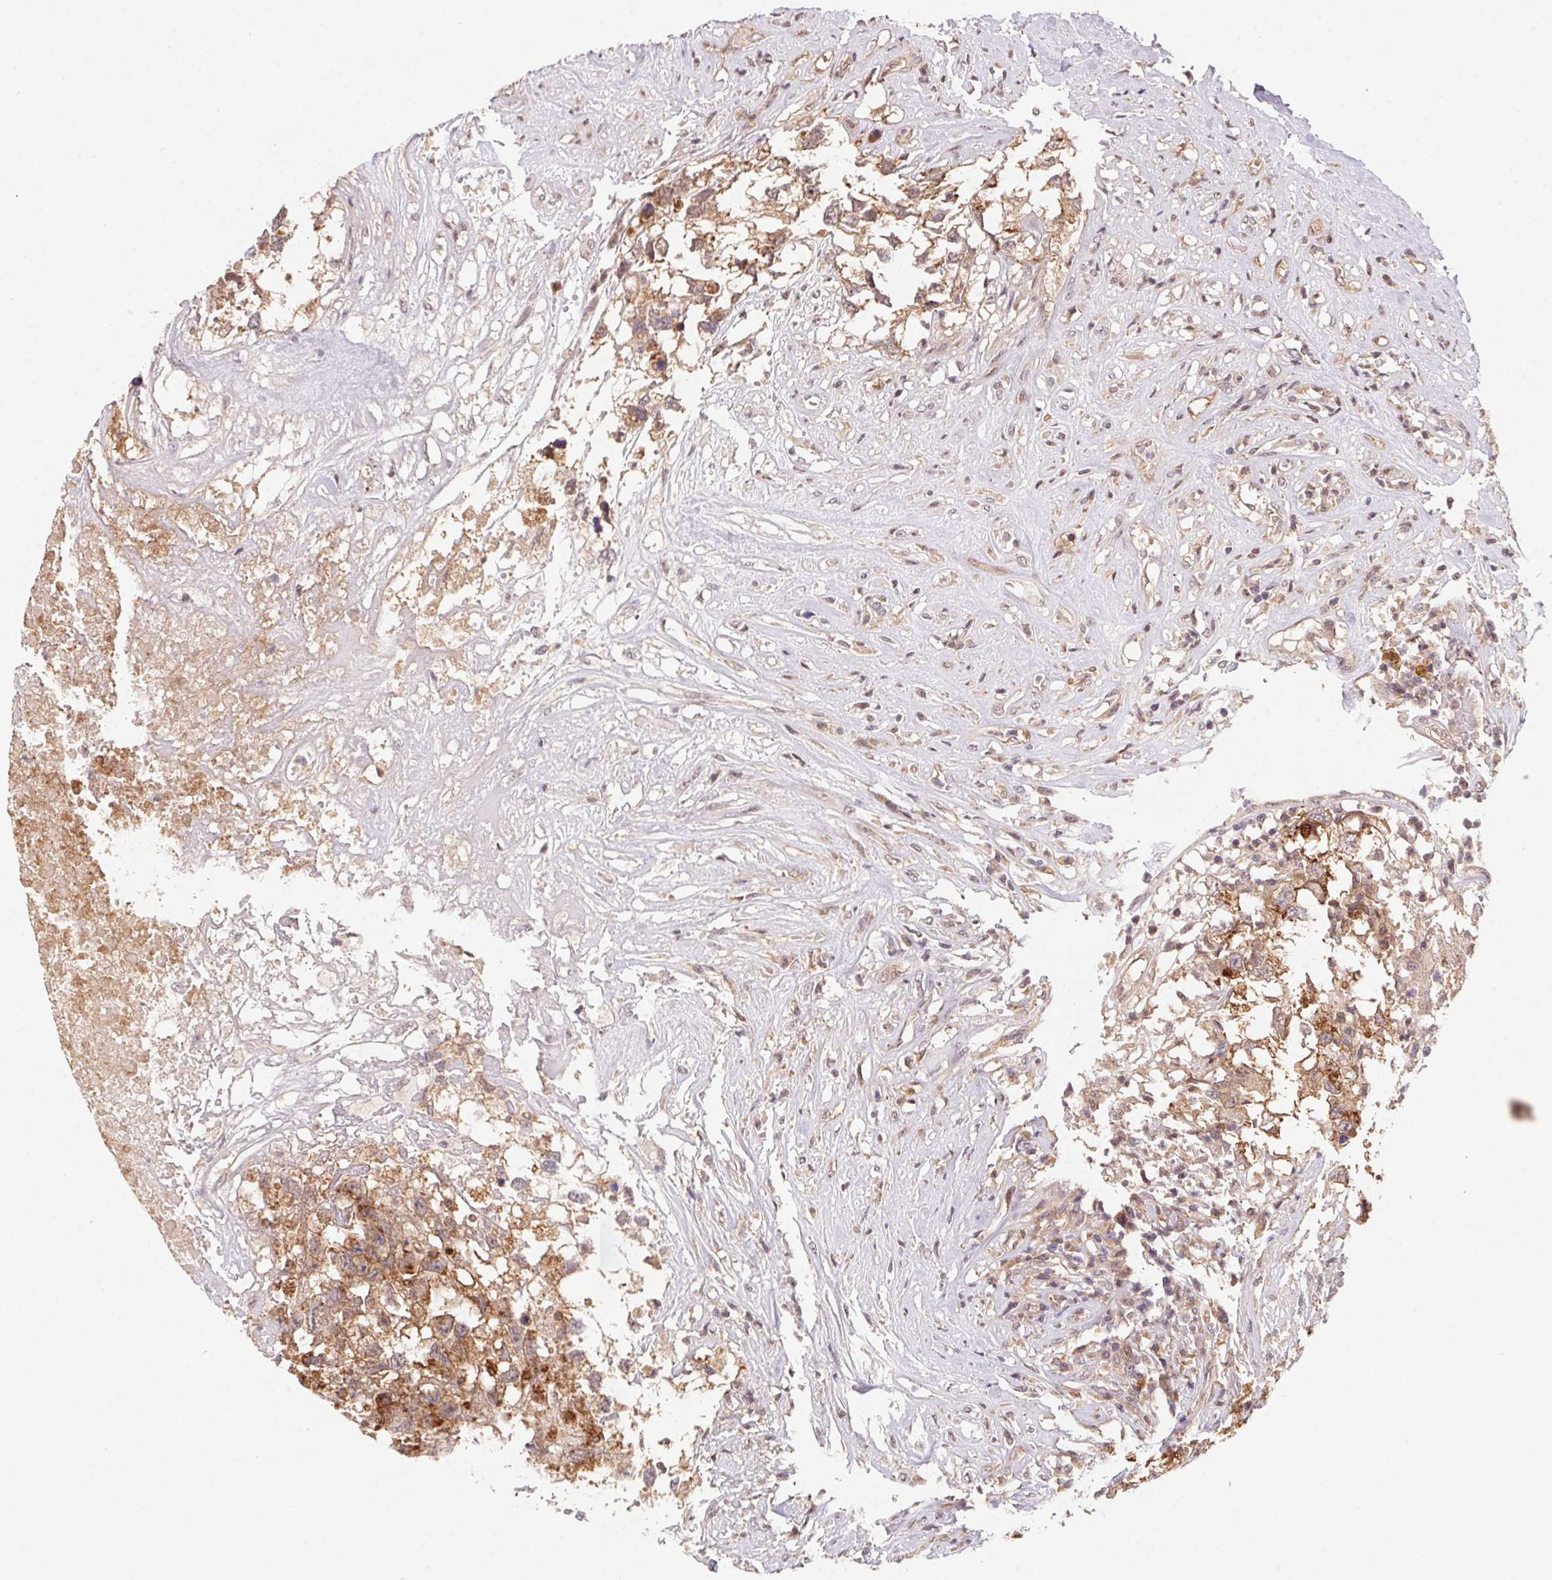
{"staining": {"intensity": "moderate", "quantity": ">75%", "location": "cytoplasmic/membranous"}, "tissue": "testis cancer", "cell_type": "Tumor cells", "image_type": "cancer", "snomed": [{"axis": "morphology", "description": "Carcinoma, Embryonal, NOS"}, {"axis": "topography", "description": "Testis"}], "caption": "An immunohistochemistry (IHC) photomicrograph of tumor tissue is shown. Protein staining in brown highlights moderate cytoplasmic/membranous positivity in testis embryonal carcinoma within tumor cells. Using DAB (brown) and hematoxylin (blue) stains, captured at high magnification using brightfield microscopy.", "gene": "SLC52A2", "patient": {"sex": "male", "age": 83}}